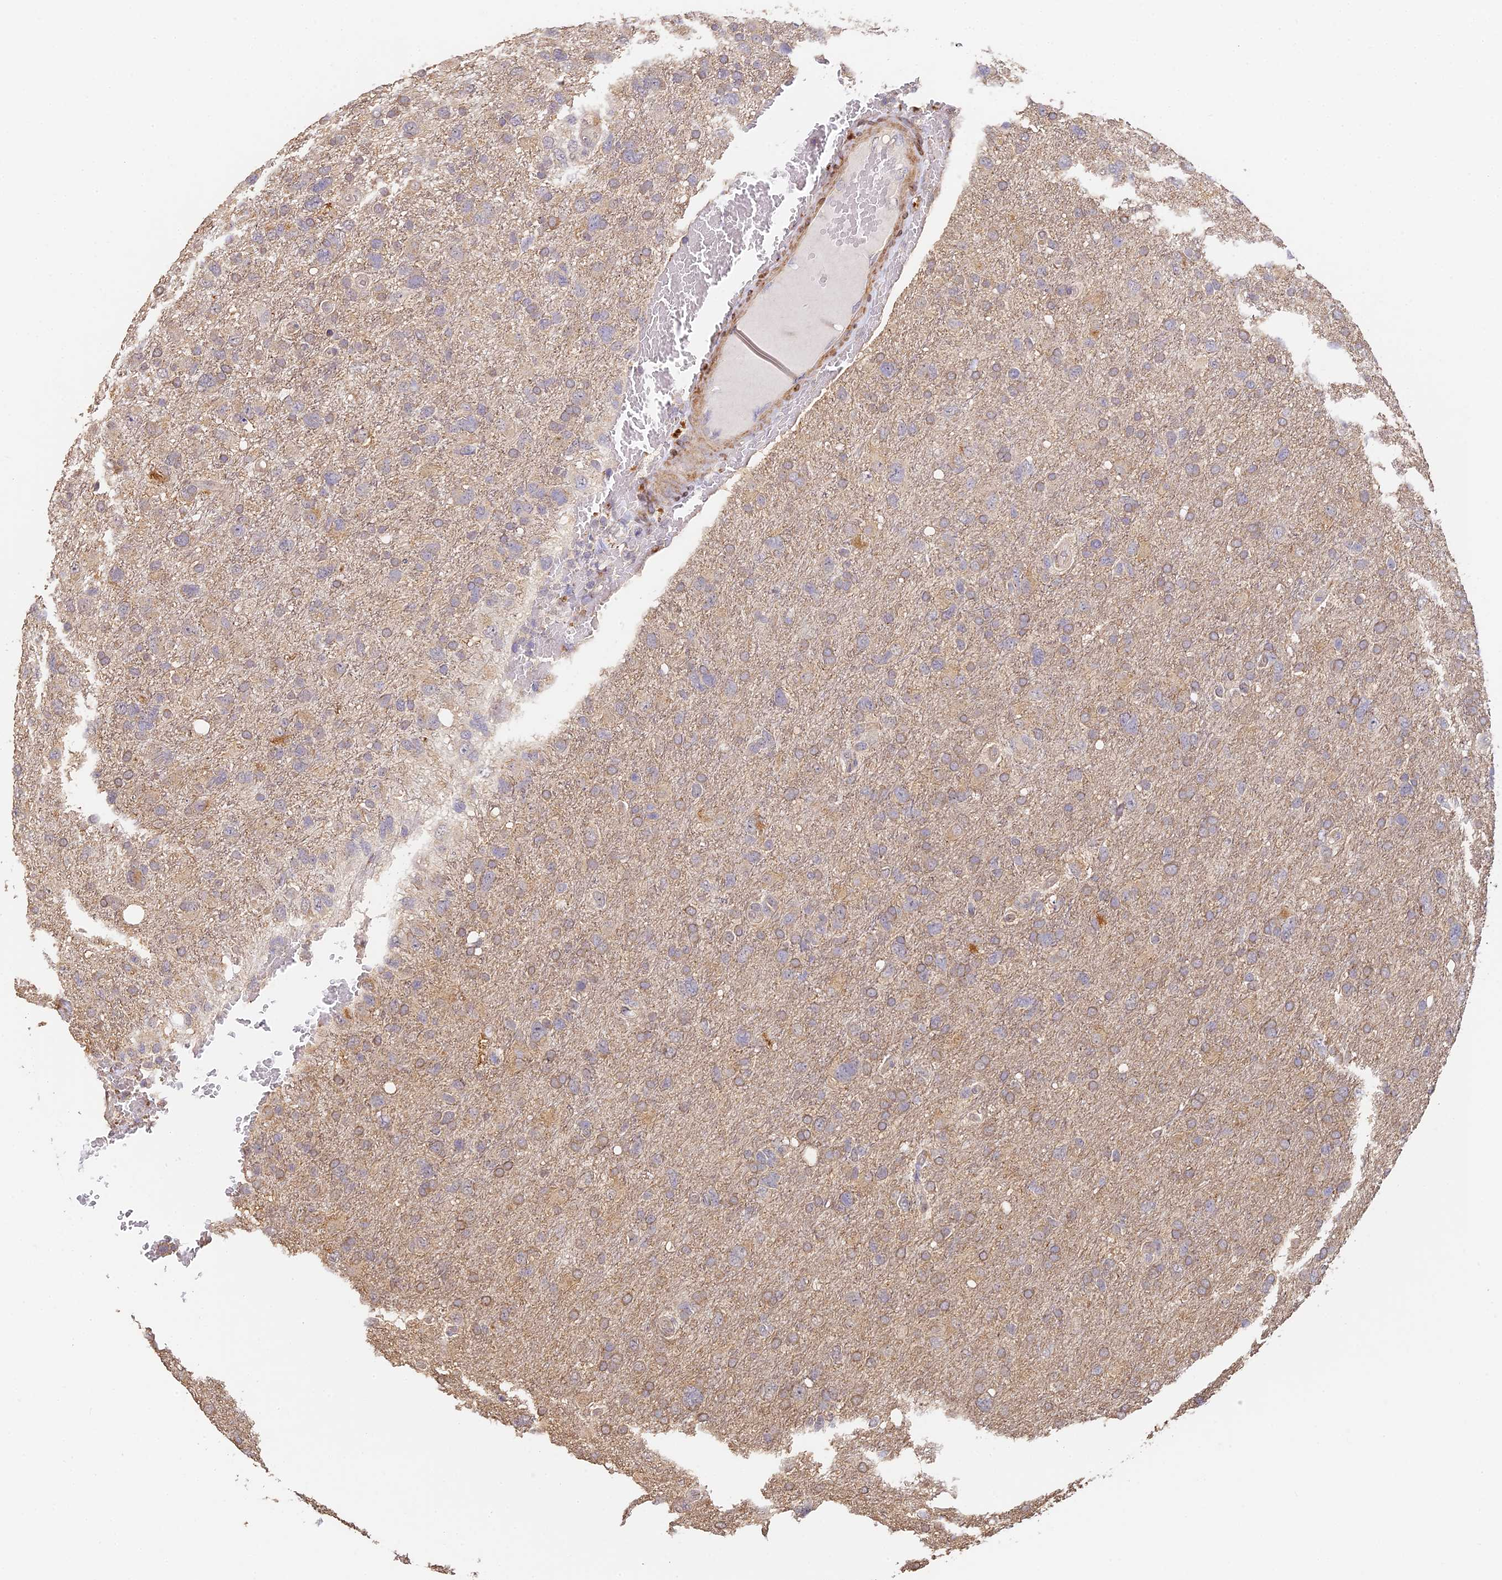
{"staining": {"intensity": "weak", "quantity": "25%-75%", "location": "cytoplasmic/membranous"}, "tissue": "glioma", "cell_type": "Tumor cells", "image_type": "cancer", "snomed": [{"axis": "morphology", "description": "Glioma, malignant, High grade"}, {"axis": "topography", "description": "Brain"}], "caption": "High-grade glioma (malignant) was stained to show a protein in brown. There is low levels of weak cytoplasmic/membranous staining in about 25%-75% of tumor cells. Nuclei are stained in blue.", "gene": "SLC11A1", "patient": {"sex": "male", "age": 61}}